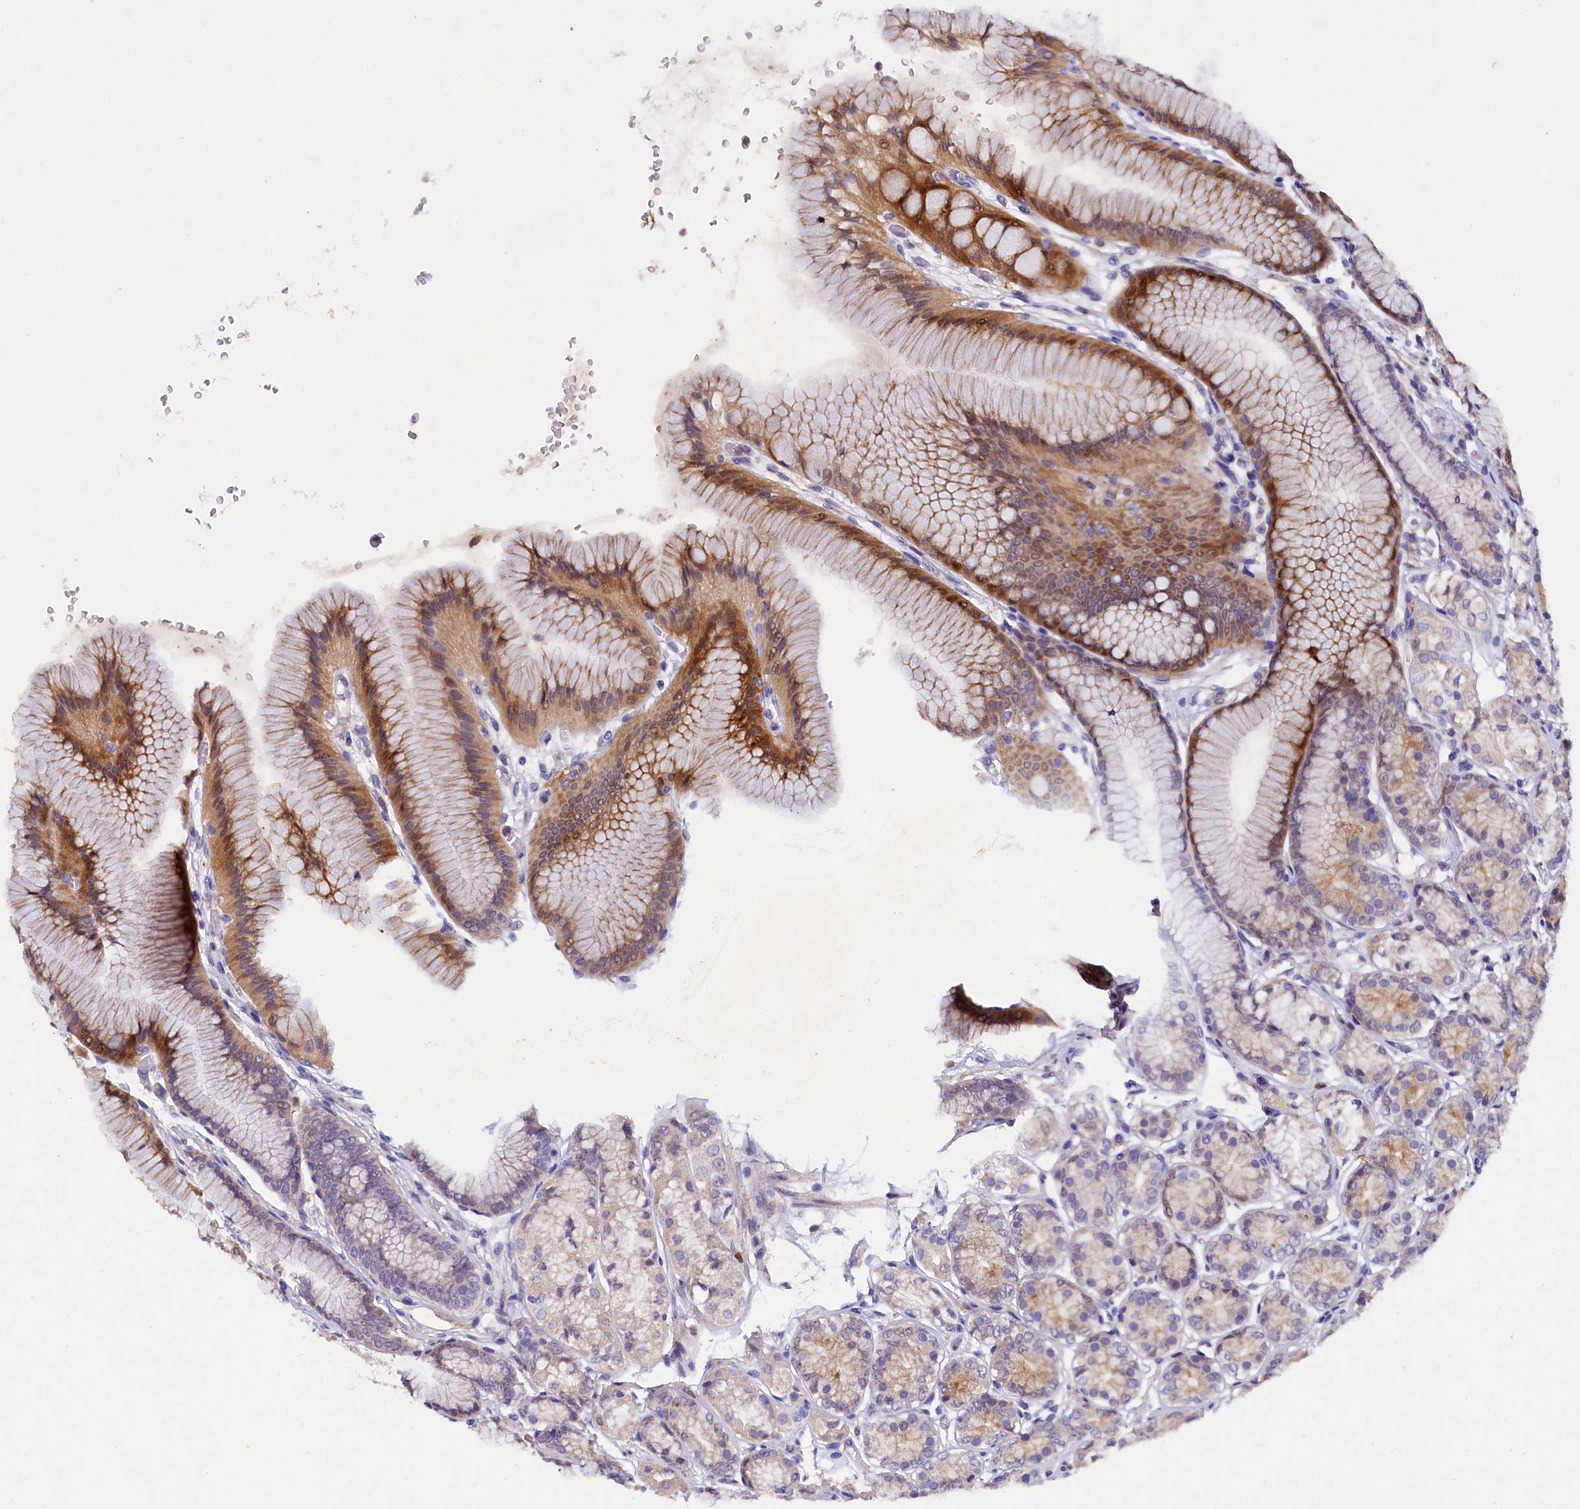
{"staining": {"intensity": "strong", "quantity": "25%-75%", "location": "cytoplasmic/membranous,nuclear"}, "tissue": "stomach", "cell_type": "Glandular cells", "image_type": "normal", "snomed": [{"axis": "morphology", "description": "Normal tissue, NOS"}, {"axis": "morphology", "description": "Adenocarcinoma, NOS"}, {"axis": "morphology", "description": "Adenocarcinoma, High grade"}, {"axis": "topography", "description": "Stomach, upper"}, {"axis": "topography", "description": "Stomach"}], "caption": "Immunohistochemical staining of unremarkable human stomach shows strong cytoplasmic/membranous,nuclear protein positivity in approximately 25%-75% of glandular cells.", "gene": "TGDS", "patient": {"sex": "female", "age": 65}}